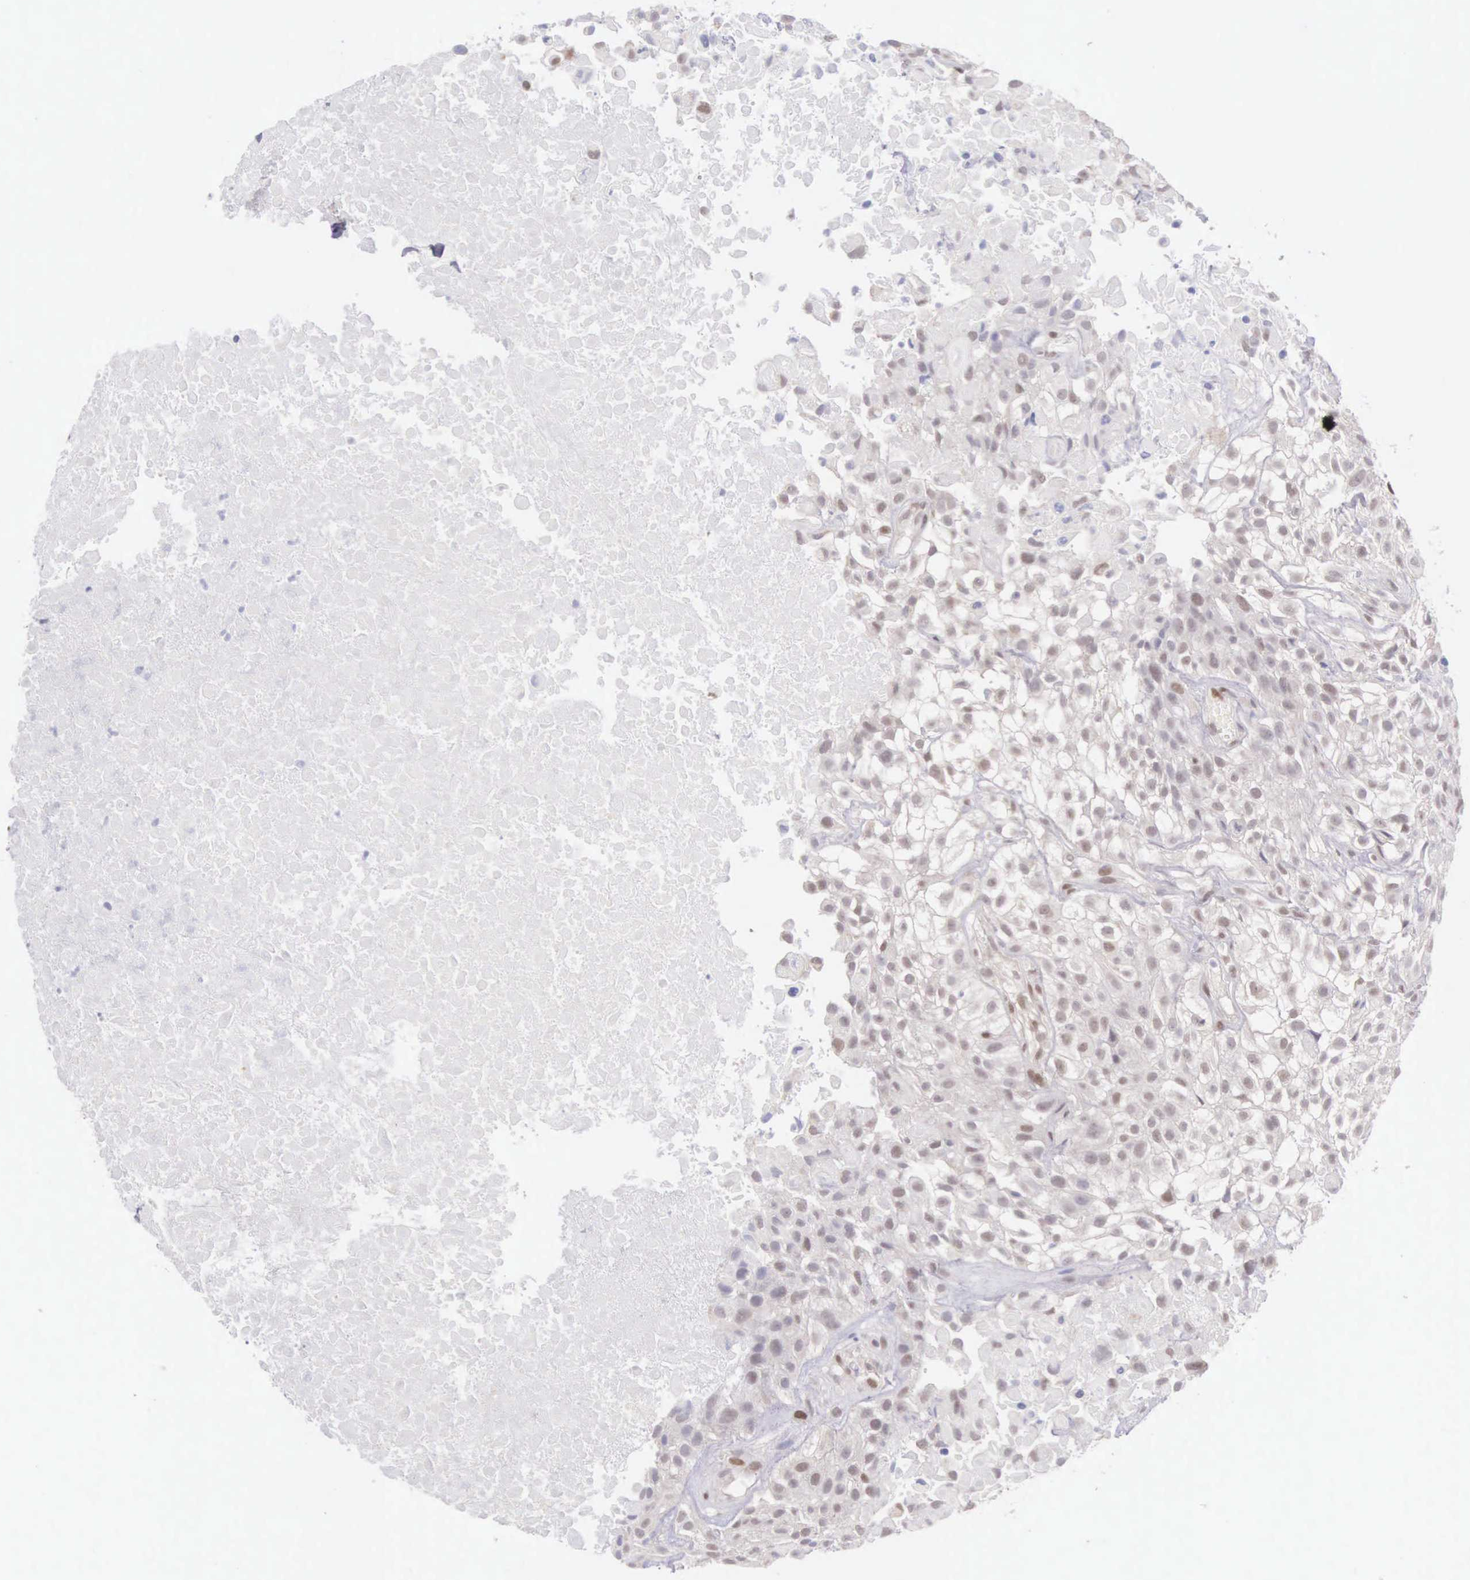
{"staining": {"intensity": "weak", "quantity": "25%-75%", "location": "nuclear"}, "tissue": "urothelial cancer", "cell_type": "Tumor cells", "image_type": "cancer", "snomed": [{"axis": "morphology", "description": "Urothelial carcinoma, High grade"}, {"axis": "topography", "description": "Urinary bladder"}], "caption": "There is low levels of weak nuclear expression in tumor cells of urothelial carcinoma (high-grade), as demonstrated by immunohistochemical staining (brown color).", "gene": "CCDC117", "patient": {"sex": "male", "age": 56}}